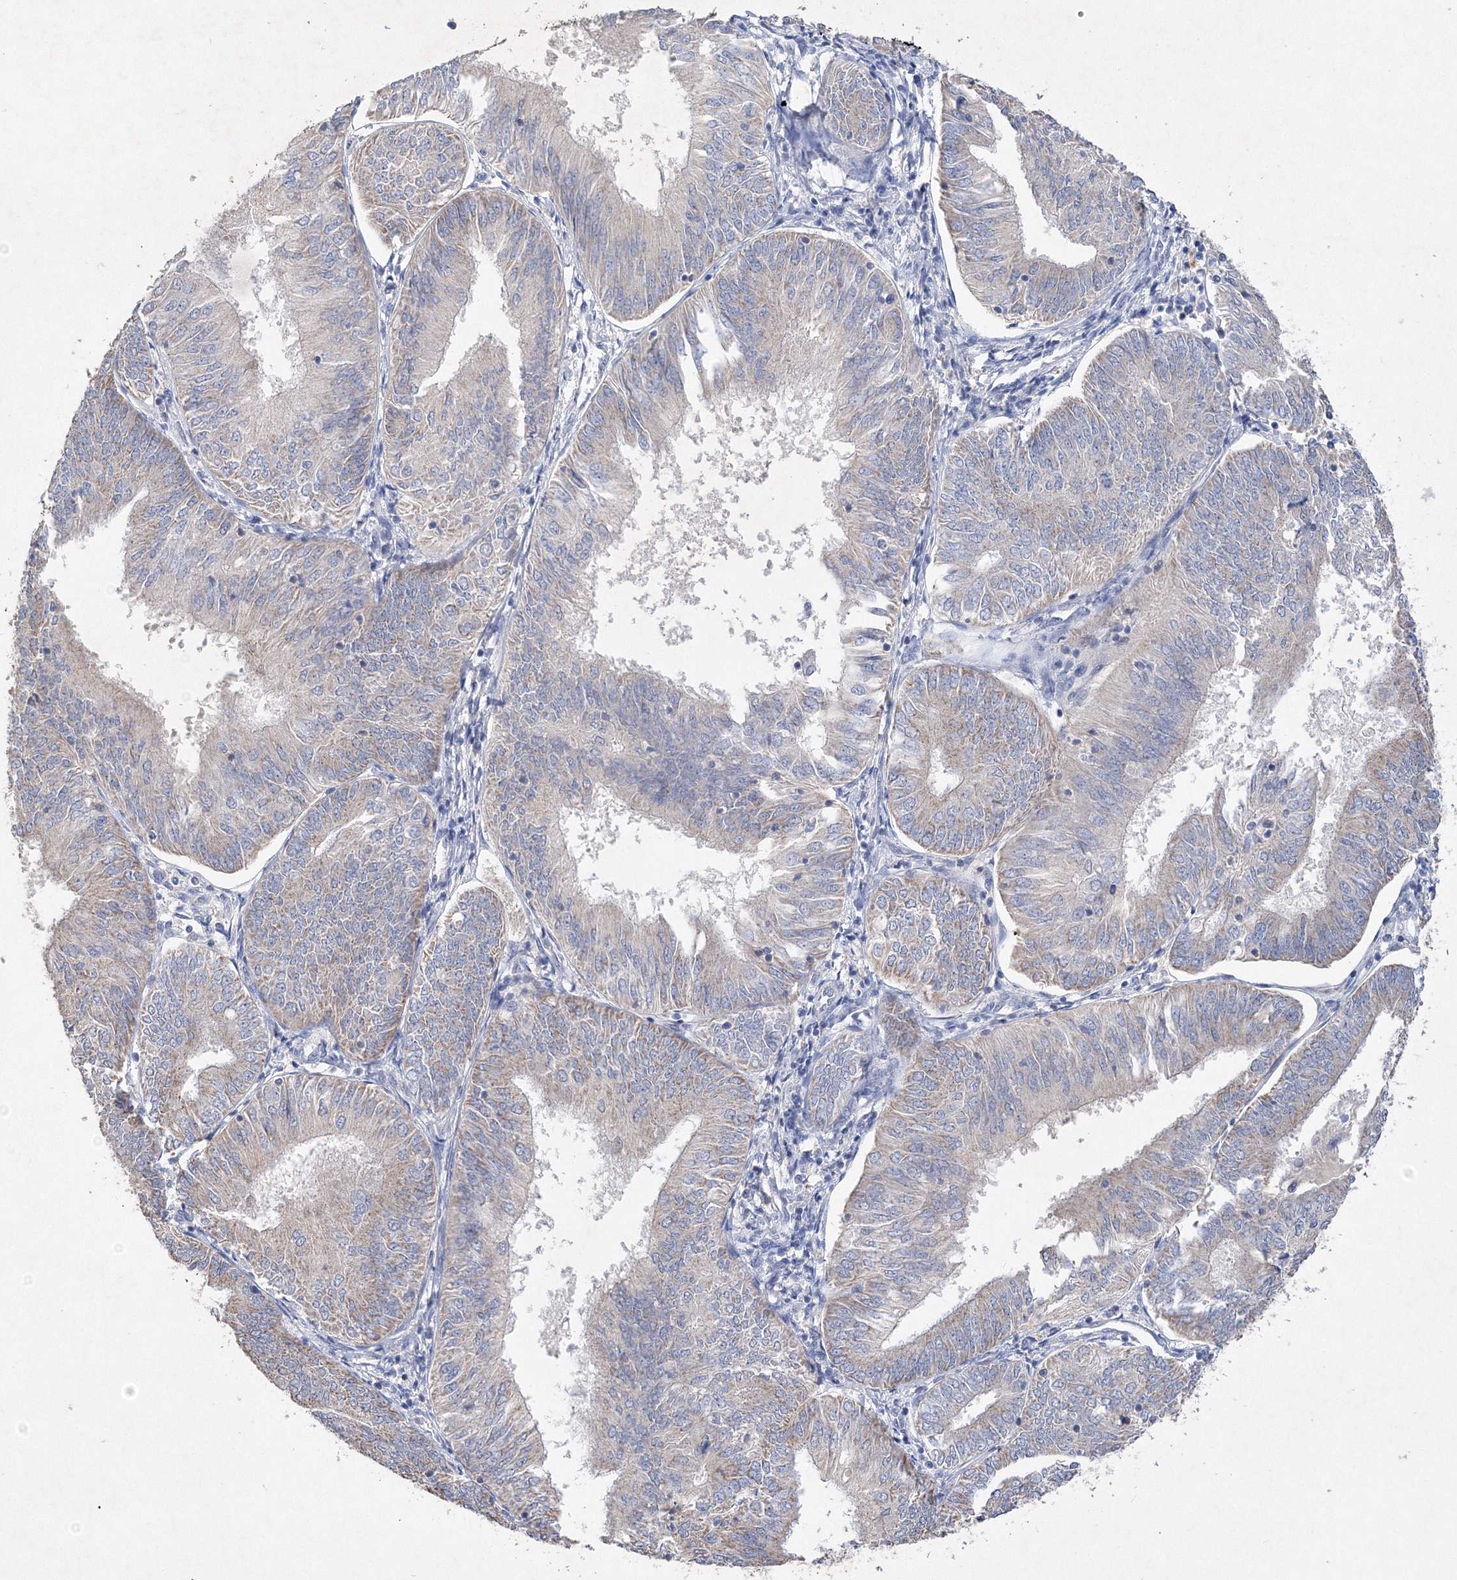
{"staining": {"intensity": "negative", "quantity": "none", "location": "none"}, "tissue": "endometrial cancer", "cell_type": "Tumor cells", "image_type": "cancer", "snomed": [{"axis": "morphology", "description": "Adenocarcinoma, NOS"}, {"axis": "topography", "description": "Endometrium"}], "caption": "A high-resolution micrograph shows immunohistochemistry staining of endometrial adenocarcinoma, which demonstrates no significant expression in tumor cells.", "gene": "GLS", "patient": {"sex": "female", "age": 58}}